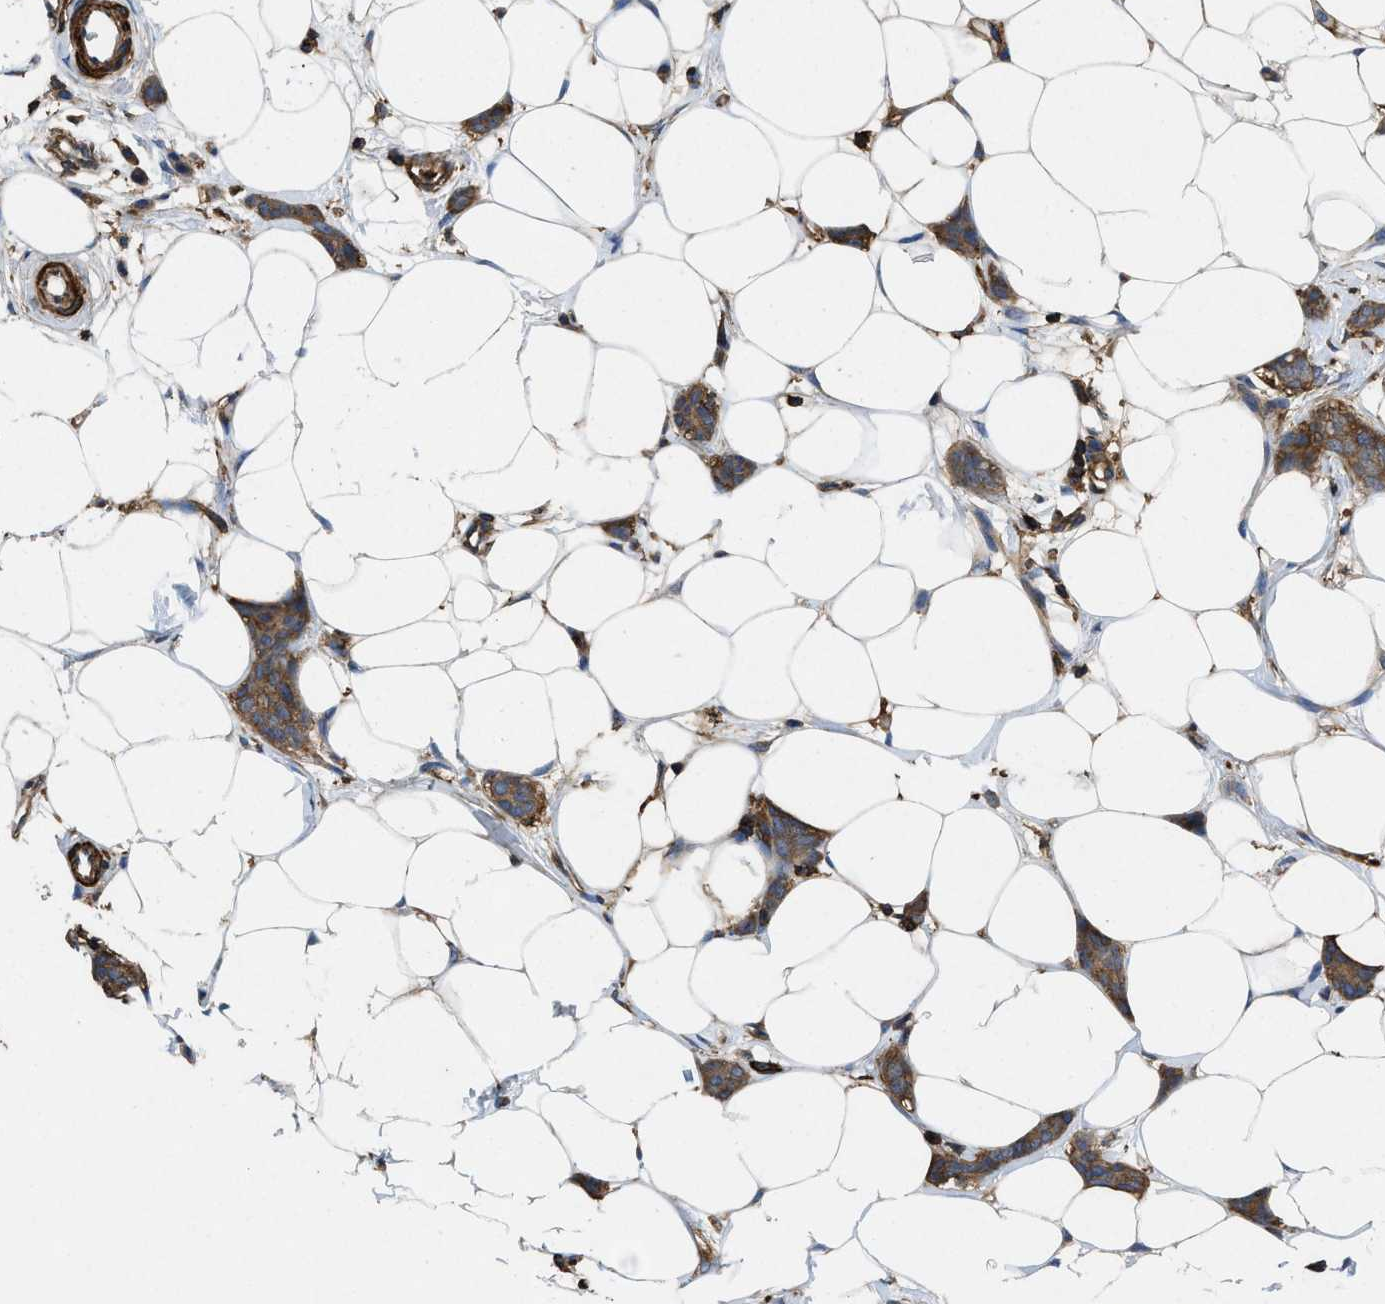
{"staining": {"intensity": "moderate", "quantity": ">75%", "location": "cytoplasmic/membranous"}, "tissue": "breast cancer", "cell_type": "Tumor cells", "image_type": "cancer", "snomed": [{"axis": "morphology", "description": "Lobular carcinoma"}, {"axis": "topography", "description": "Skin"}, {"axis": "topography", "description": "Breast"}], "caption": "High-magnification brightfield microscopy of breast cancer (lobular carcinoma) stained with DAB (brown) and counterstained with hematoxylin (blue). tumor cells exhibit moderate cytoplasmic/membranous staining is seen in about>75% of cells. (IHC, brightfield microscopy, high magnification).", "gene": "LINGO2", "patient": {"sex": "female", "age": 46}}